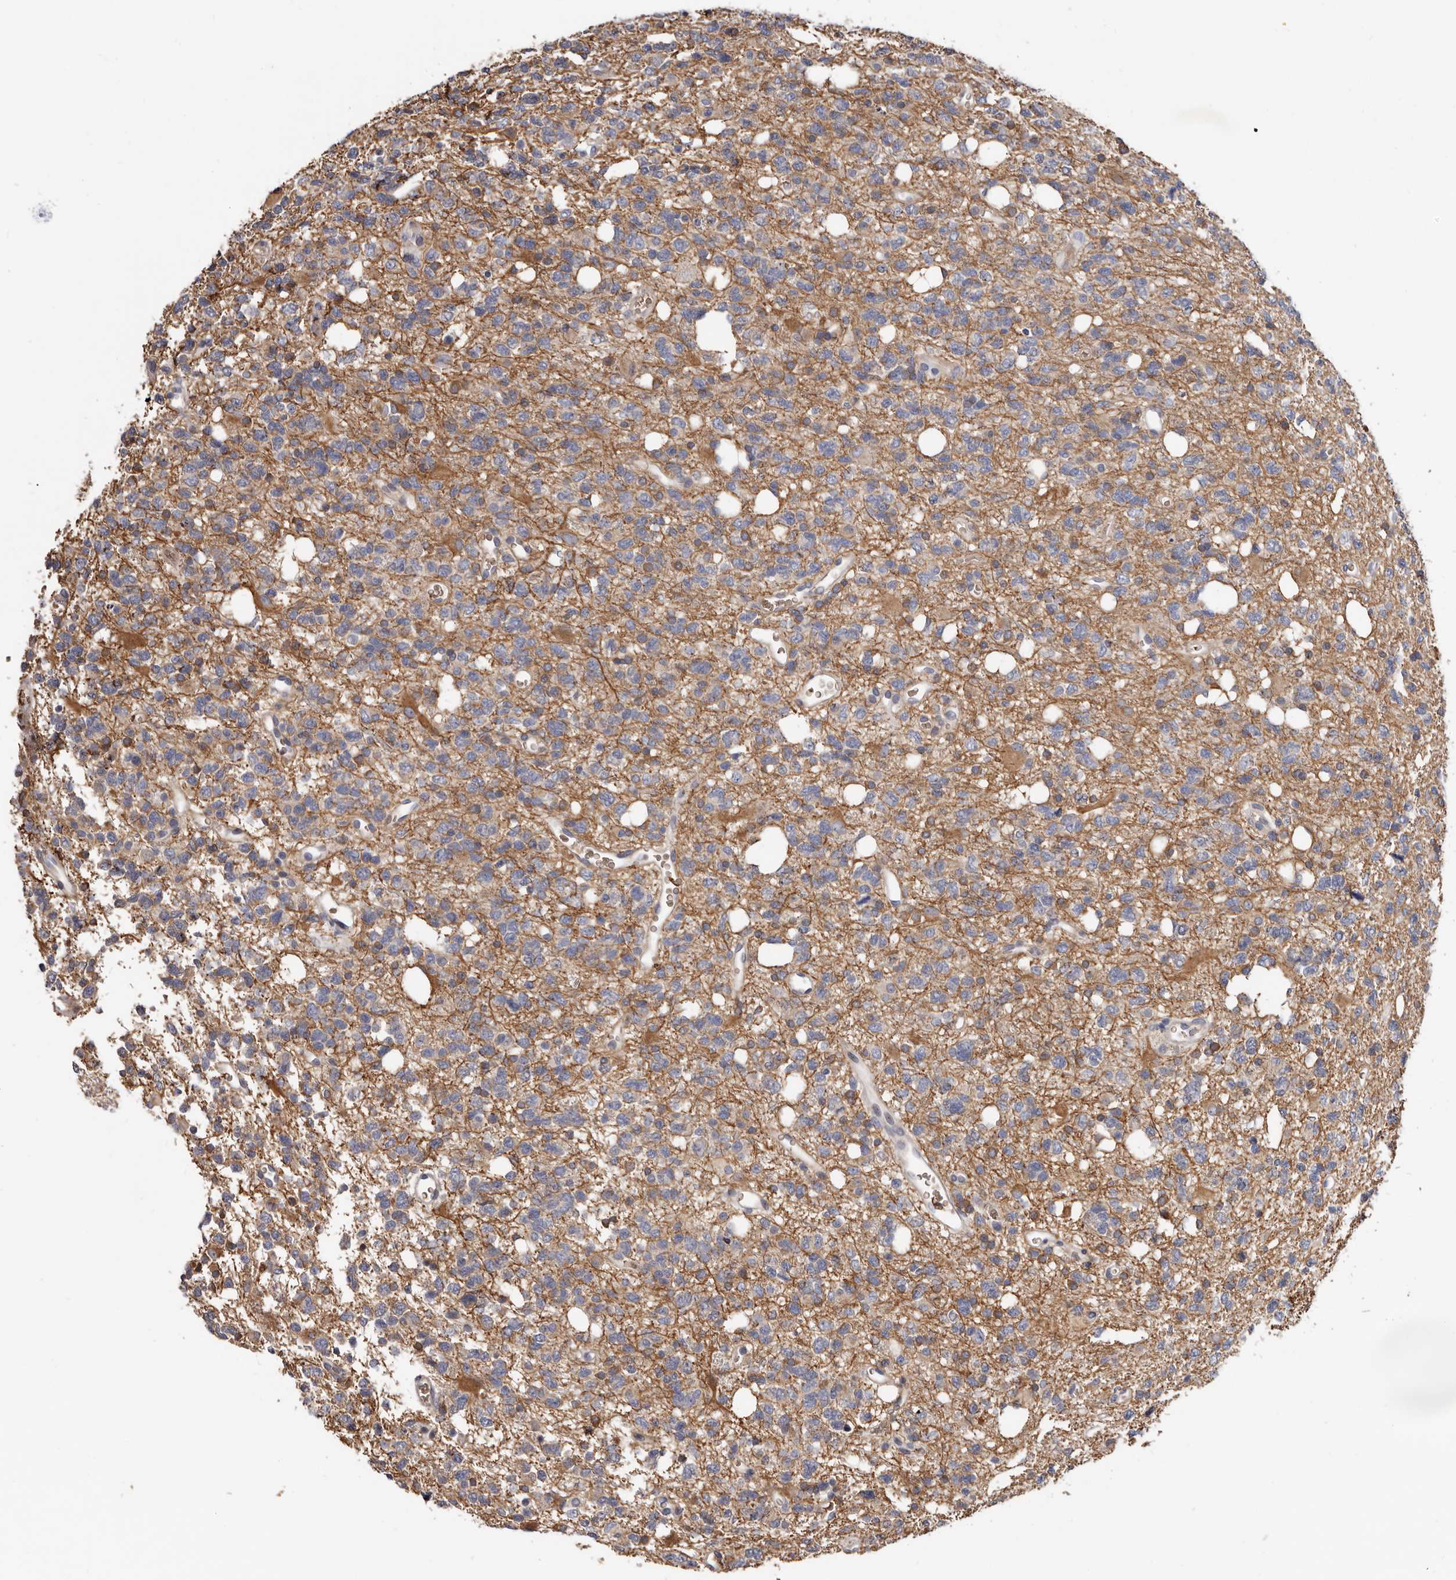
{"staining": {"intensity": "weak", "quantity": "<25%", "location": "cytoplasmic/membranous"}, "tissue": "glioma", "cell_type": "Tumor cells", "image_type": "cancer", "snomed": [{"axis": "morphology", "description": "Glioma, malignant, High grade"}, {"axis": "topography", "description": "Brain"}], "caption": "Immunohistochemical staining of human high-grade glioma (malignant) shows no significant positivity in tumor cells. The staining was performed using DAB to visualize the protein expression in brown, while the nuclei were stained in blue with hematoxylin (Magnification: 20x).", "gene": "SPTA1", "patient": {"sex": "female", "age": 62}}